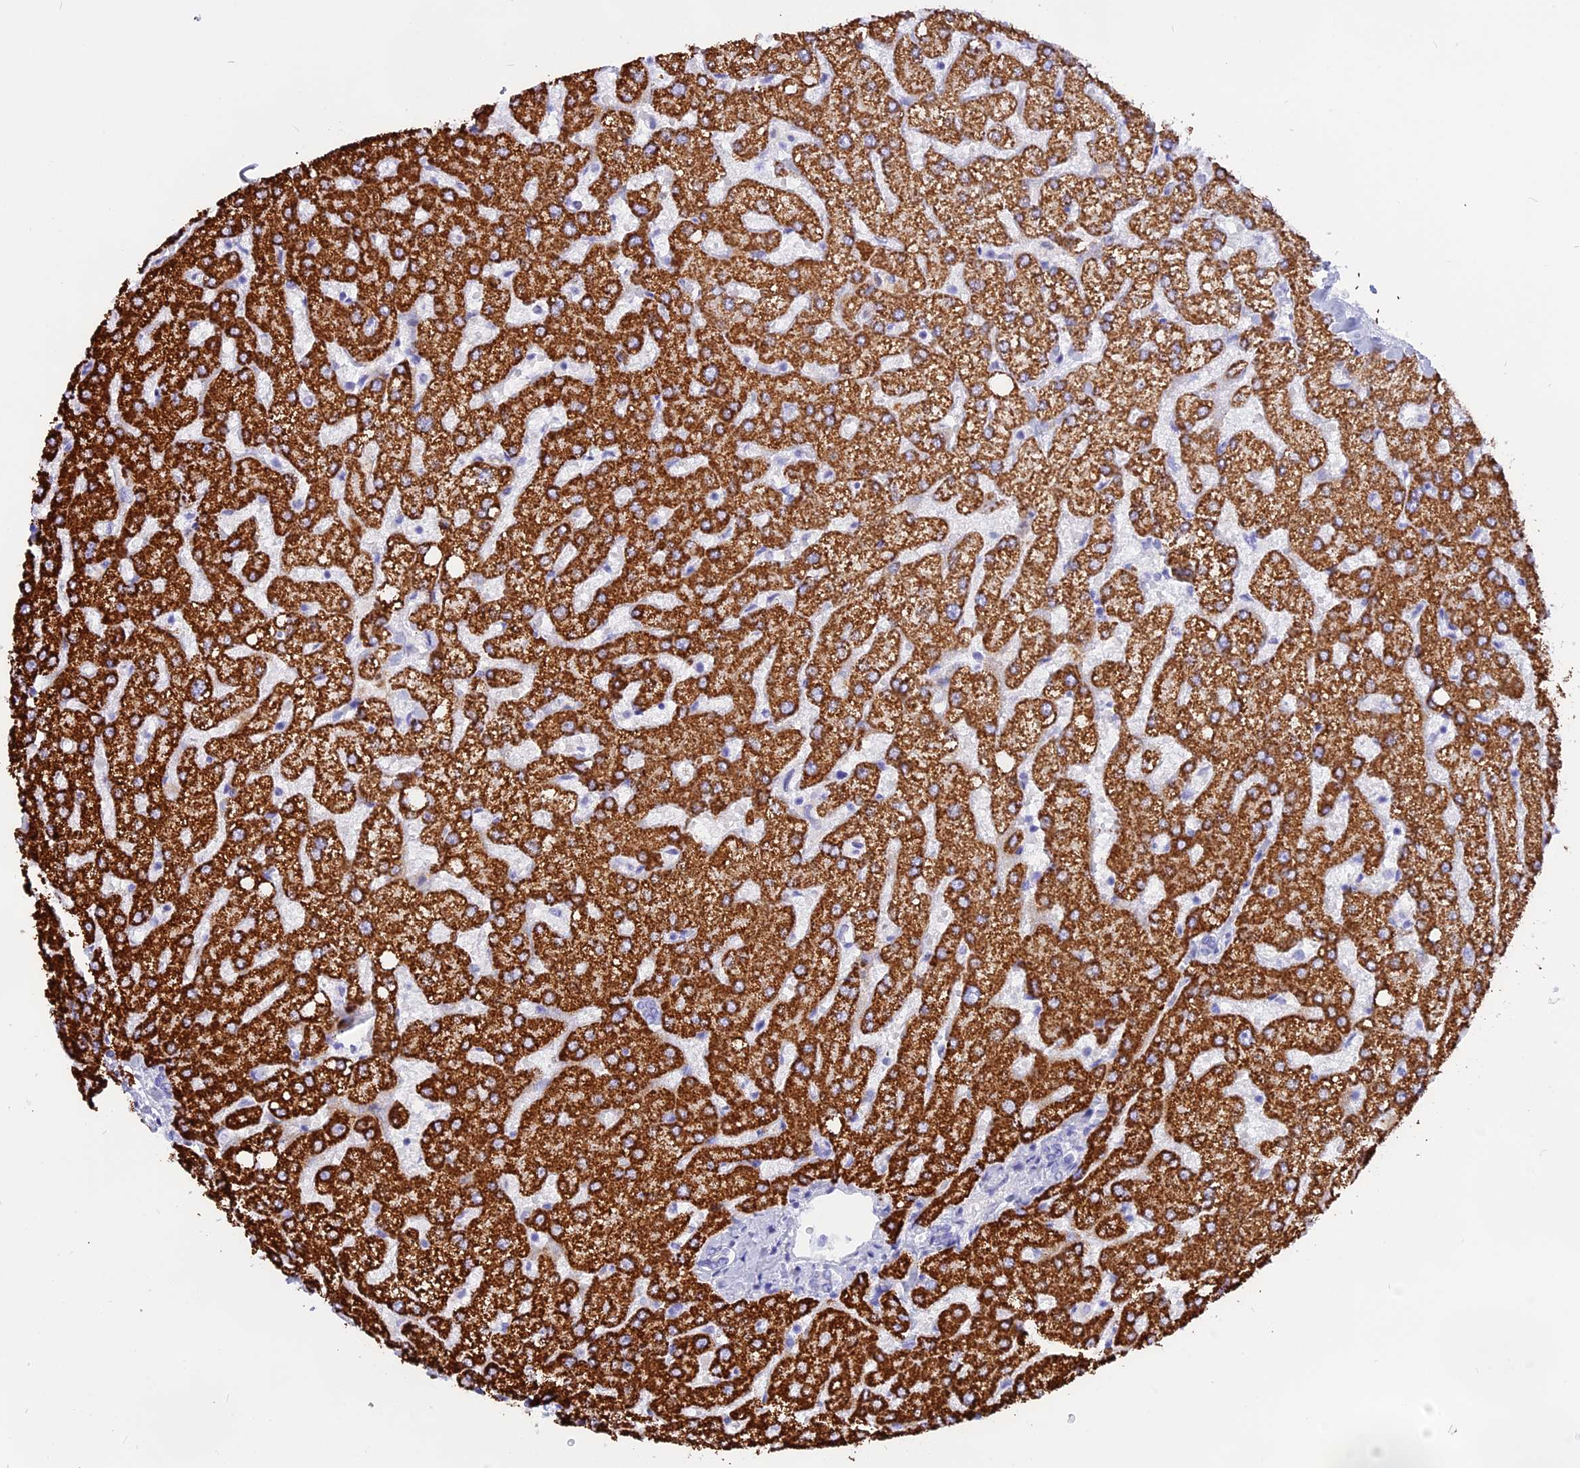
{"staining": {"intensity": "negative", "quantity": "none", "location": "none"}, "tissue": "liver", "cell_type": "Cholangiocytes", "image_type": "normal", "snomed": [{"axis": "morphology", "description": "Normal tissue, NOS"}, {"axis": "topography", "description": "Liver"}], "caption": "This is an immunohistochemistry image of normal human liver. There is no positivity in cholangiocytes.", "gene": "ISCA1", "patient": {"sex": "female", "age": 54}}